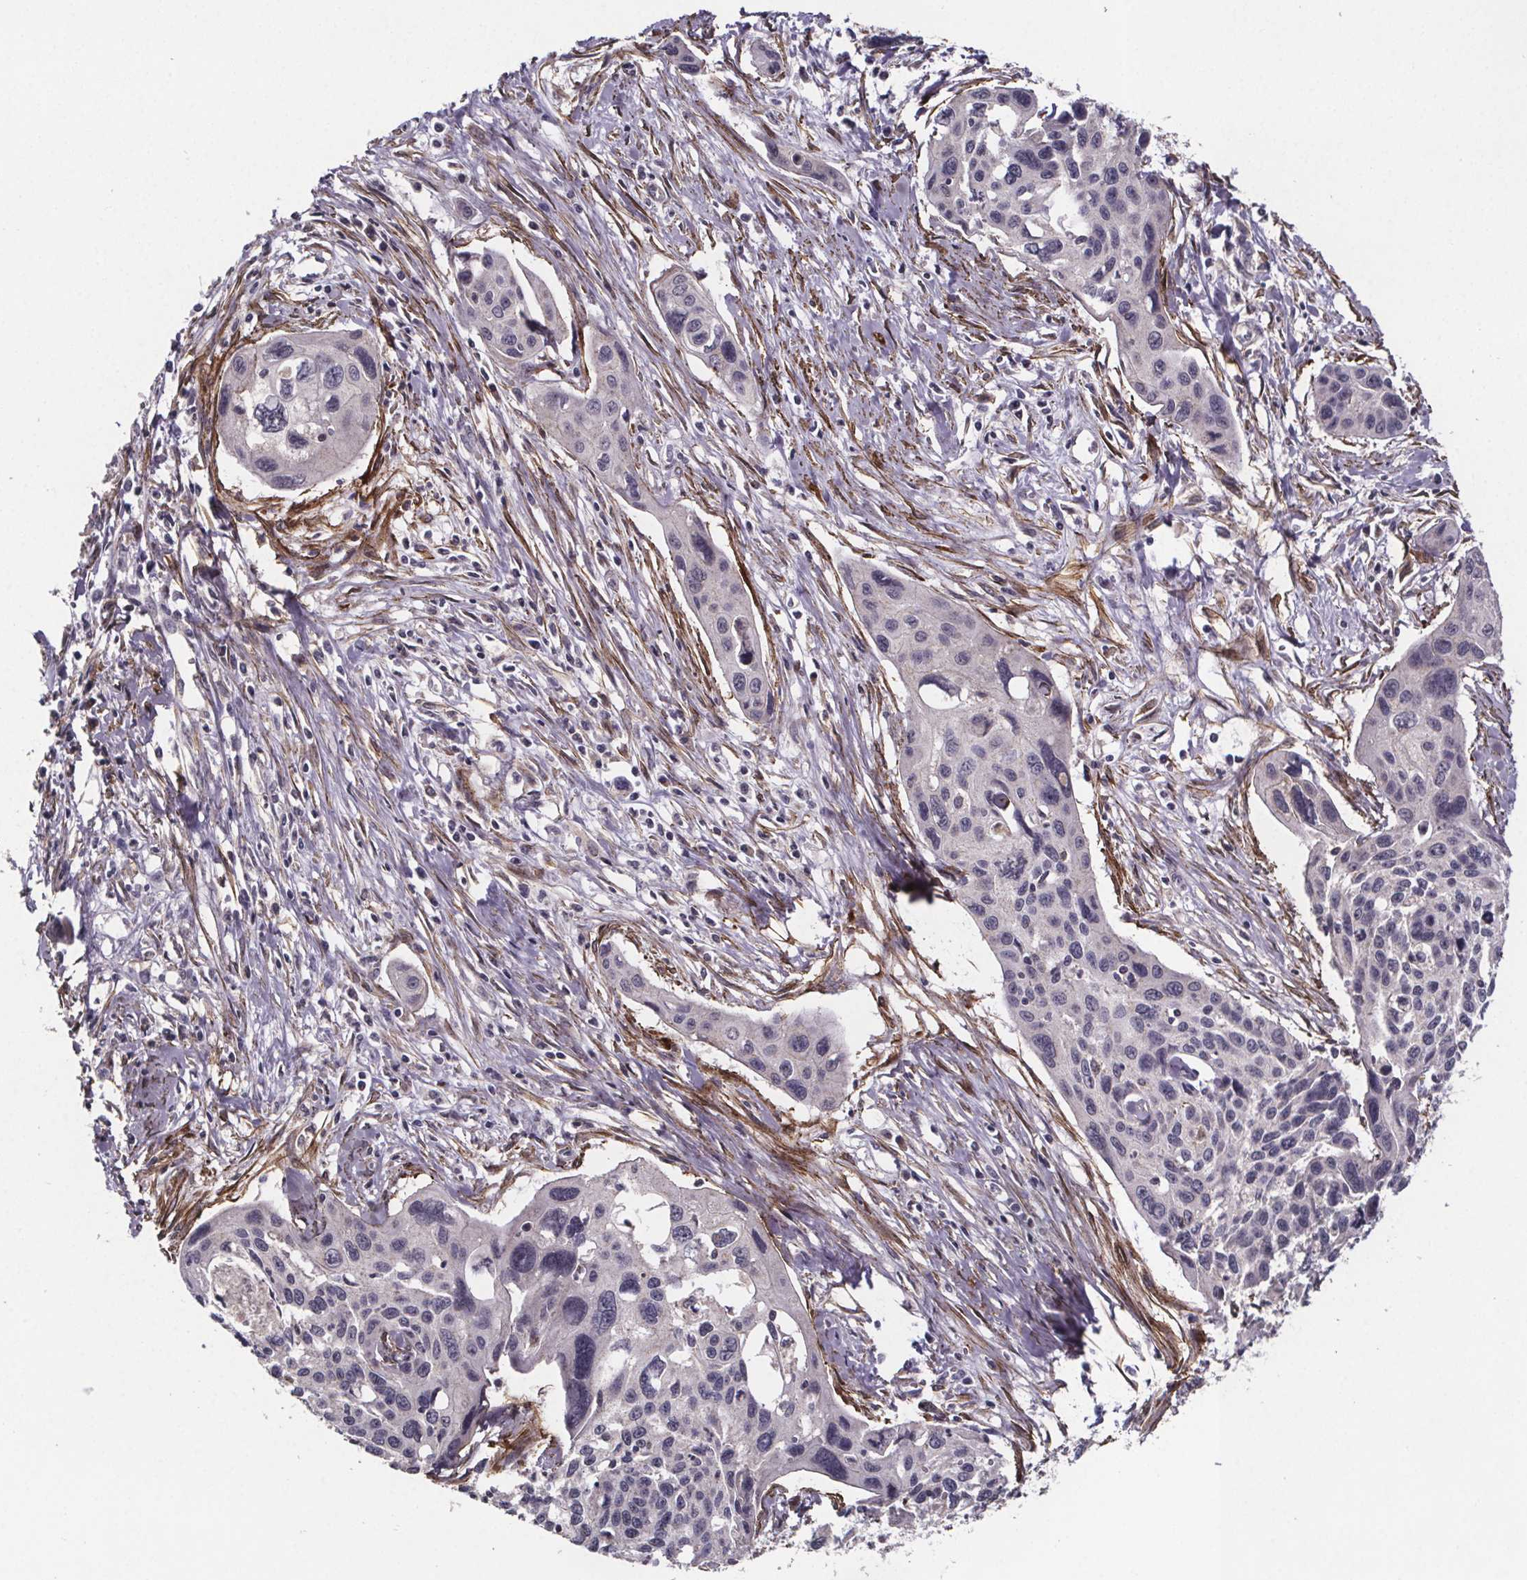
{"staining": {"intensity": "negative", "quantity": "none", "location": "none"}, "tissue": "cervical cancer", "cell_type": "Tumor cells", "image_type": "cancer", "snomed": [{"axis": "morphology", "description": "Squamous cell carcinoma, NOS"}, {"axis": "topography", "description": "Cervix"}], "caption": "Immunohistochemistry micrograph of neoplastic tissue: cervical cancer stained with DAB (3,3'-diaminobenzidine) exhibits no significant protein positivity in tumor cells.", "gene": "PALLD", "patient": {"sex": "female", "age": 31}}